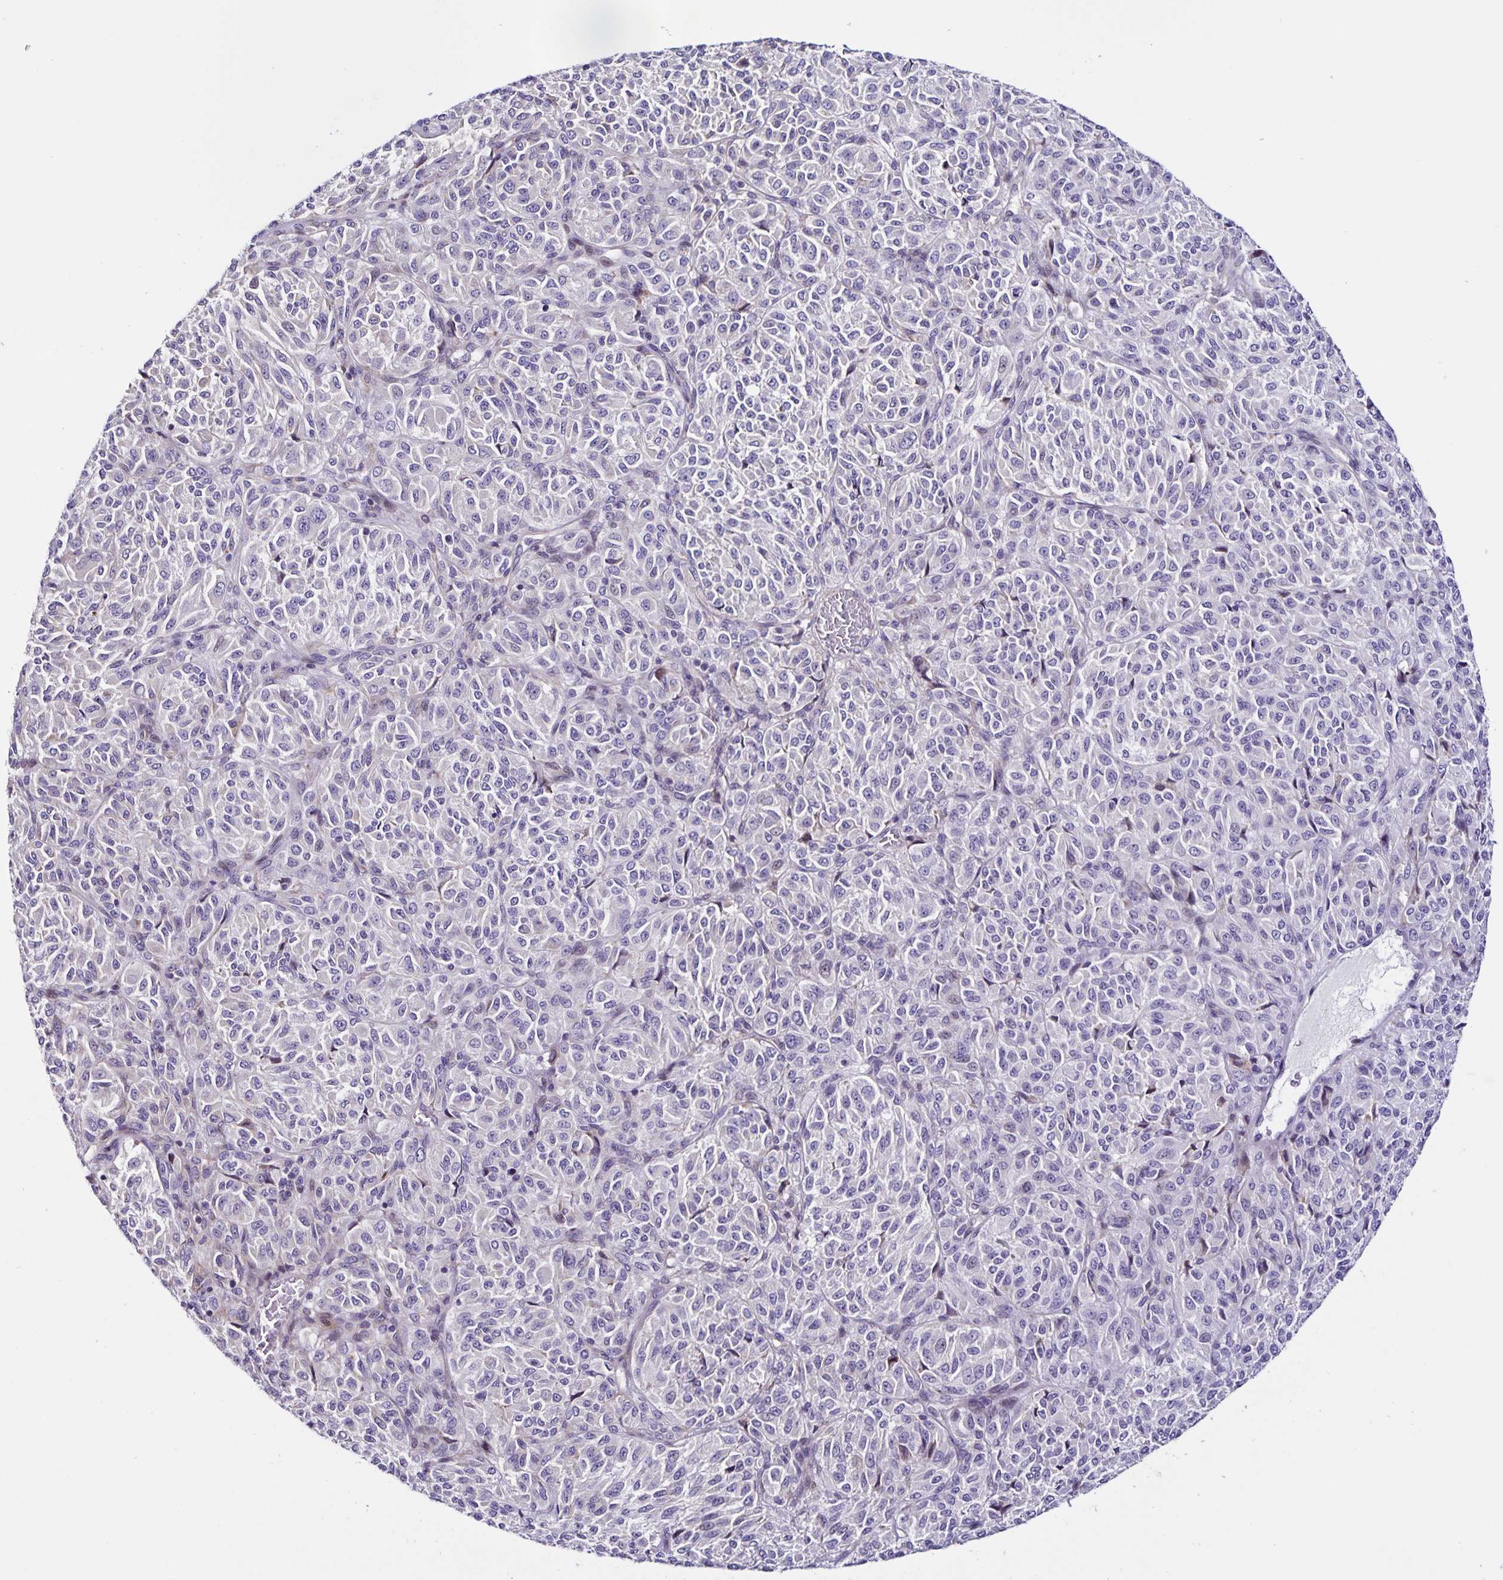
{"staining": {"intensity": "negative", "quantity": "none", "location": "none"}, "tissue": "melanoma", "cell_type": "Tumor cells", "image_type": "cancer", "snomed": [{"axis": "morphology", "description": "Malignant melanoma, Metastatic site"}, {"axis": "topography", "description": "Brain"}], "caption": "Immunohistochemical staining of human malignant melanoma (metastatic site) shows no significant expression in tumor cells.", "gene": "RNFT2", "patient": {"sex": "female", "age": 56}}